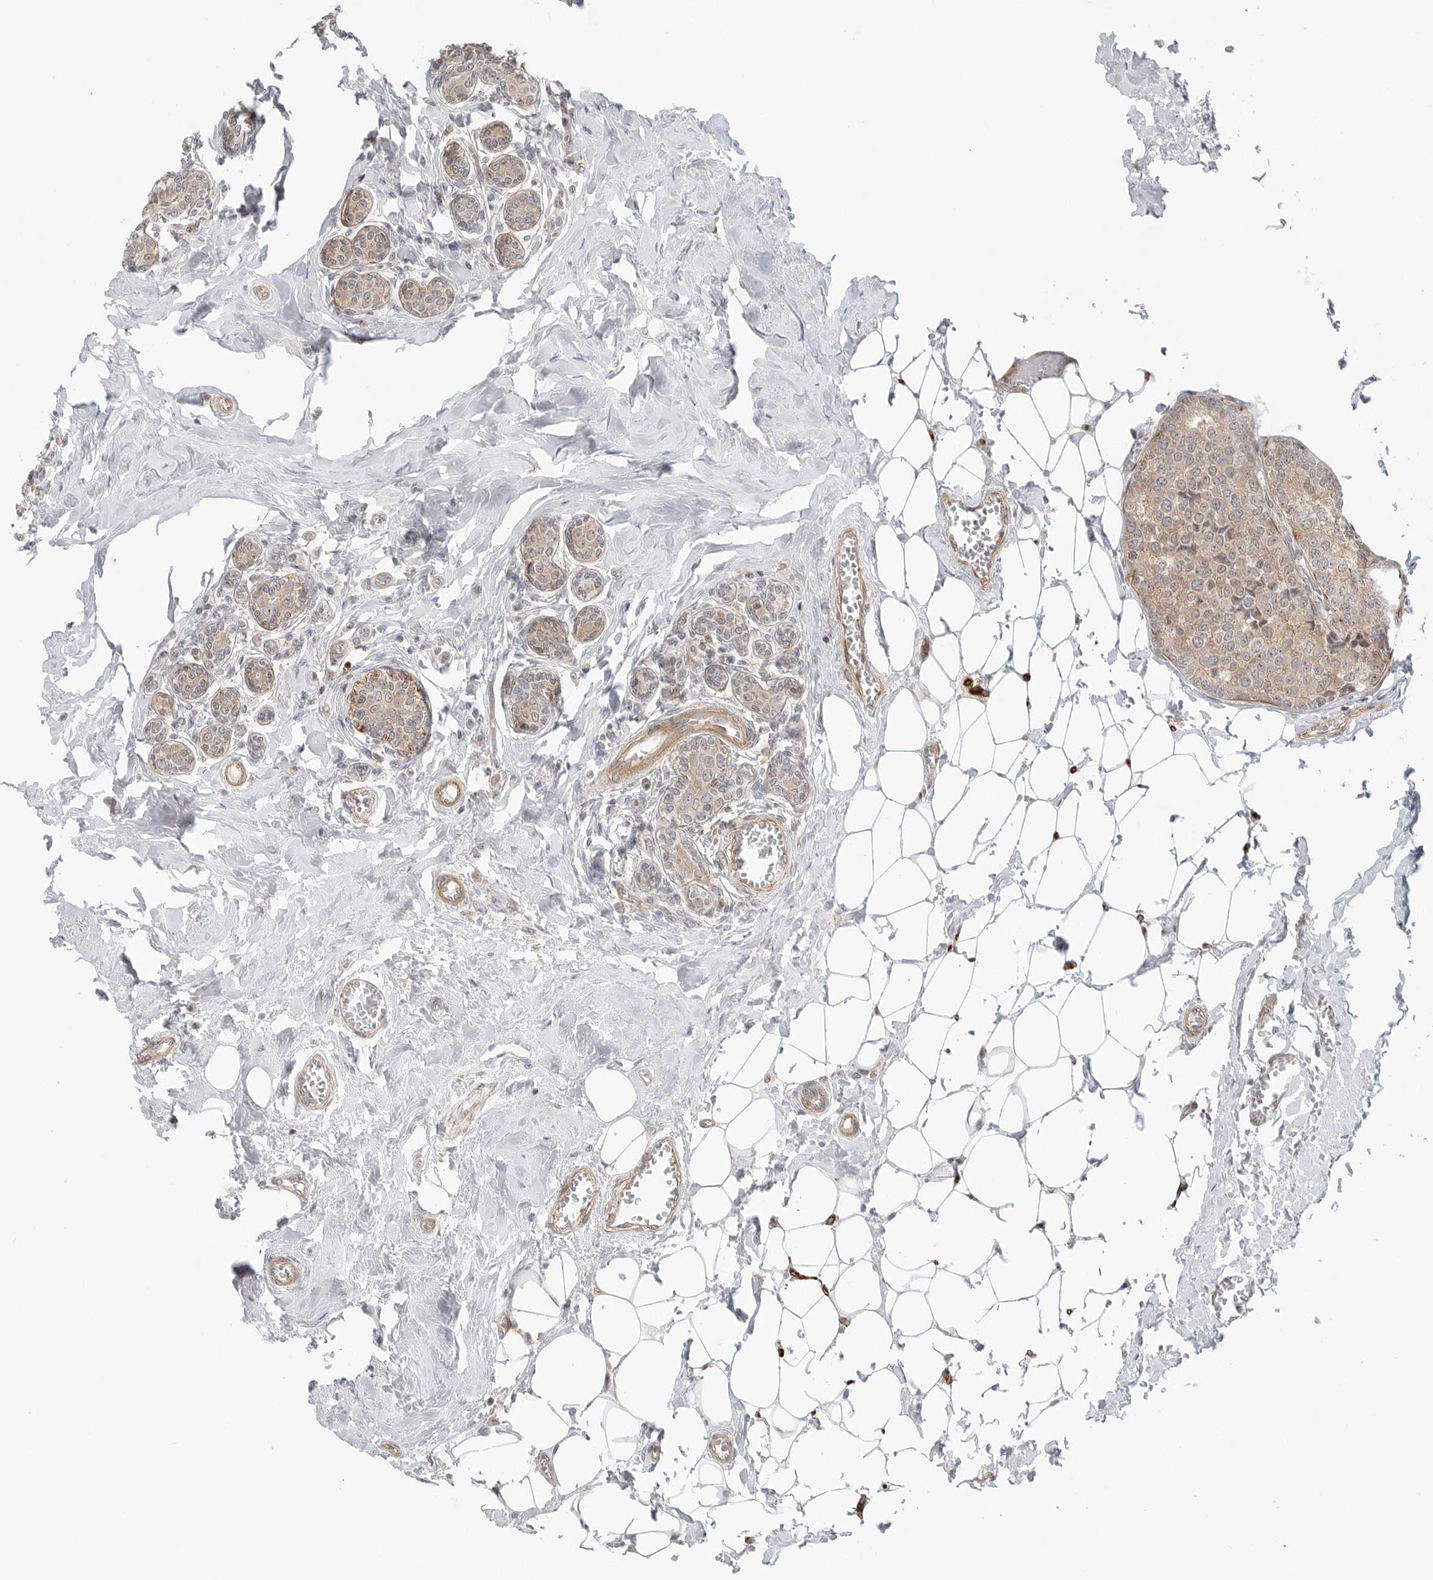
{"staining": {"intensity": "weak", "quantity": ">75%", "location": "cytoplasmic/membranous"}, "tissue": "breast cancer", "cell_type": "Tumor cells", "image_type": "cancer", "snomed": [{"axis": "morphology", "description": "Normal tissue, NOS"}, {"axis": "morphology", "description": "Duct carcinoma"}, {"axis": "topography", "description": "Breast"}], "caption": "Protein expression by immunohistochemistry shows weak cytoplasmic/membranous staining in about >75% of tumor cells in breast cancer (infiltrating ductal carcinoma).", "gene": "STXBP3", "patient": {"sex": "female", "age": 43}}